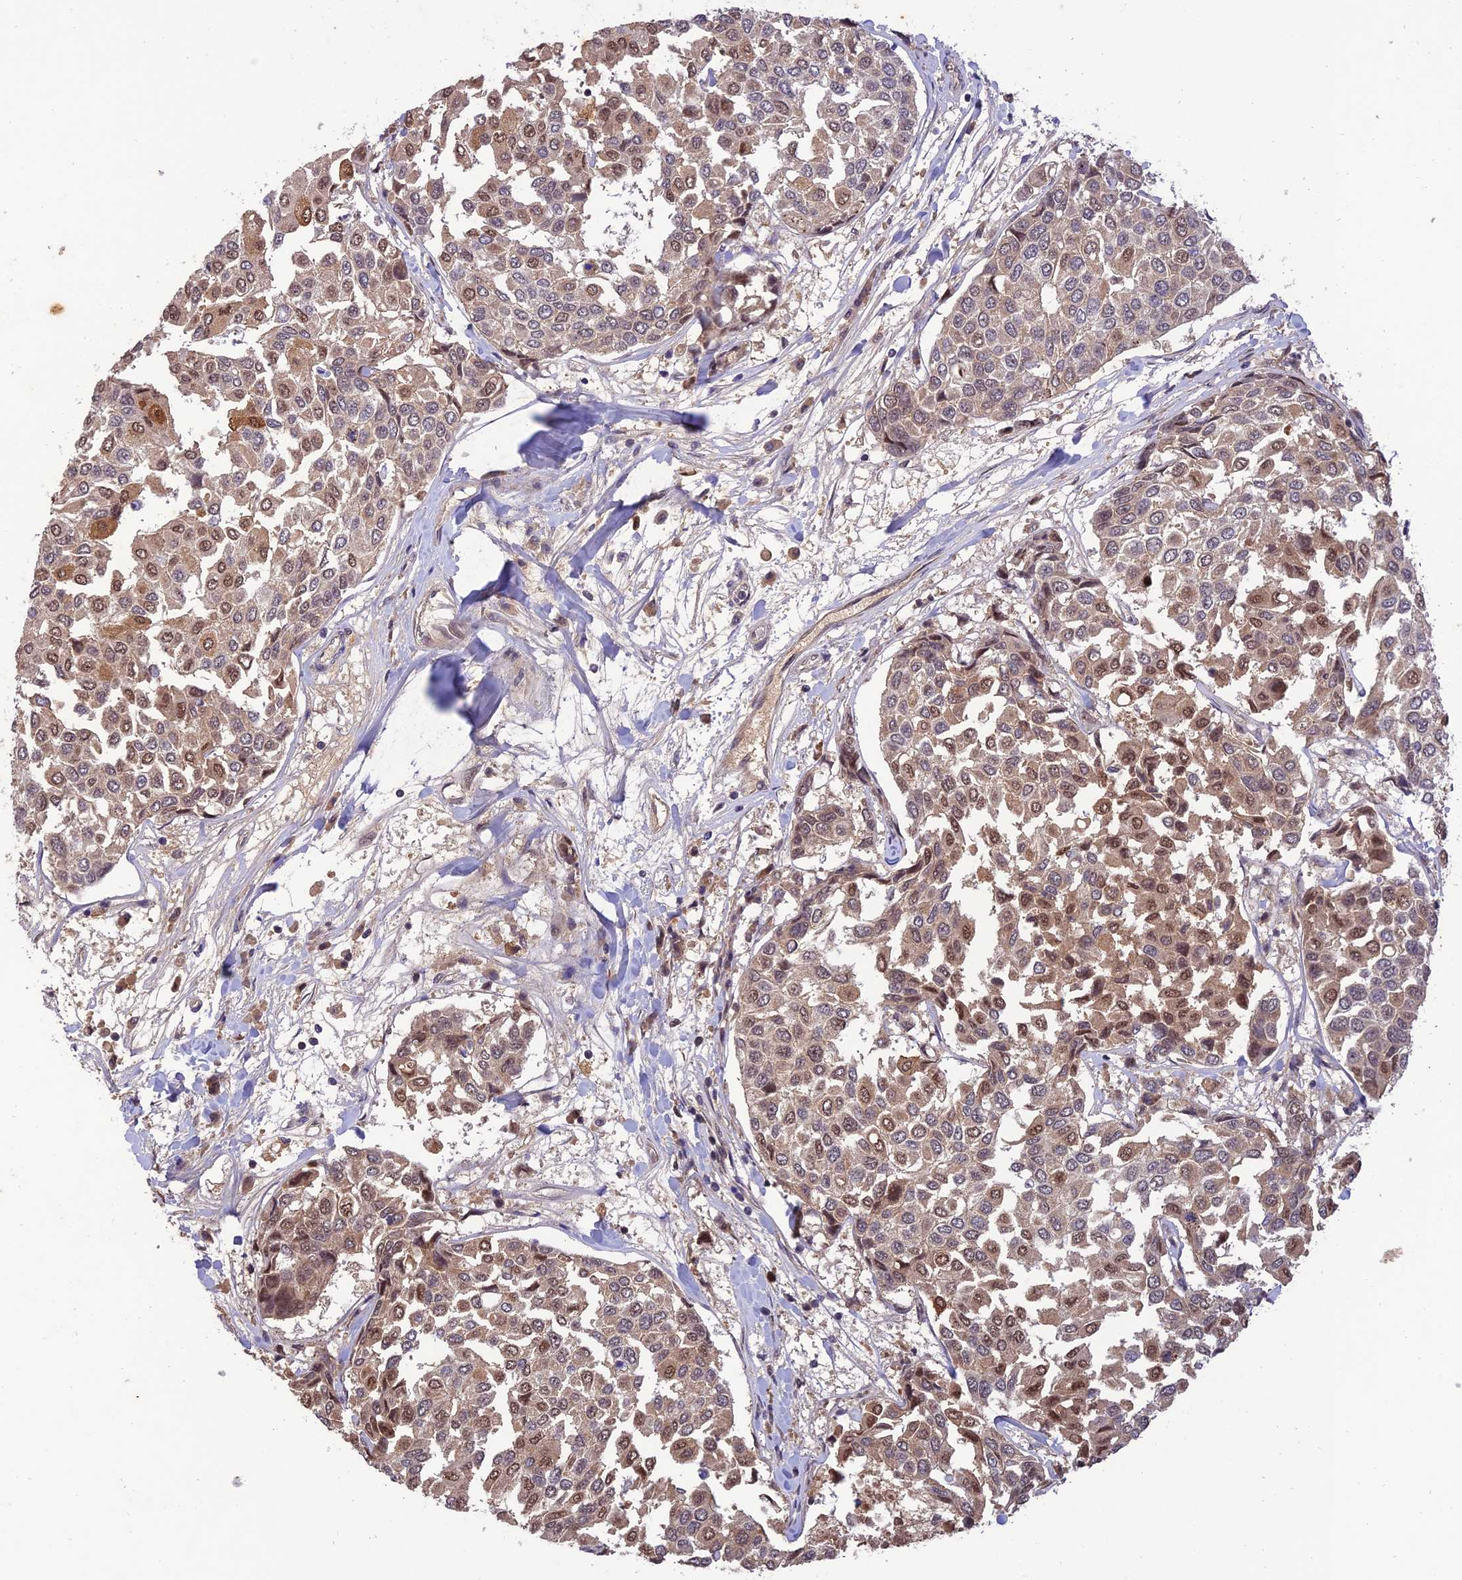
{"staining": {"intensity": "moderate", "quantity": ">75%", "location": "cytoplasmic/membranous,nuclear"}, "tissue": "breast cancer", "cell_type": "Tumor cells", "image_type": "cancer", "snomed": [{"axis": "morphology", "description": "Duct carcinoma"}, {"axis": "topography", "description": "Breast"}], "caption": "Human breast invasive ductal carcinoma stained with a protein marker shows moderate staining in tumor cells.", "gene": "REV1", "patient": {"sex": "female", "age": 55}}